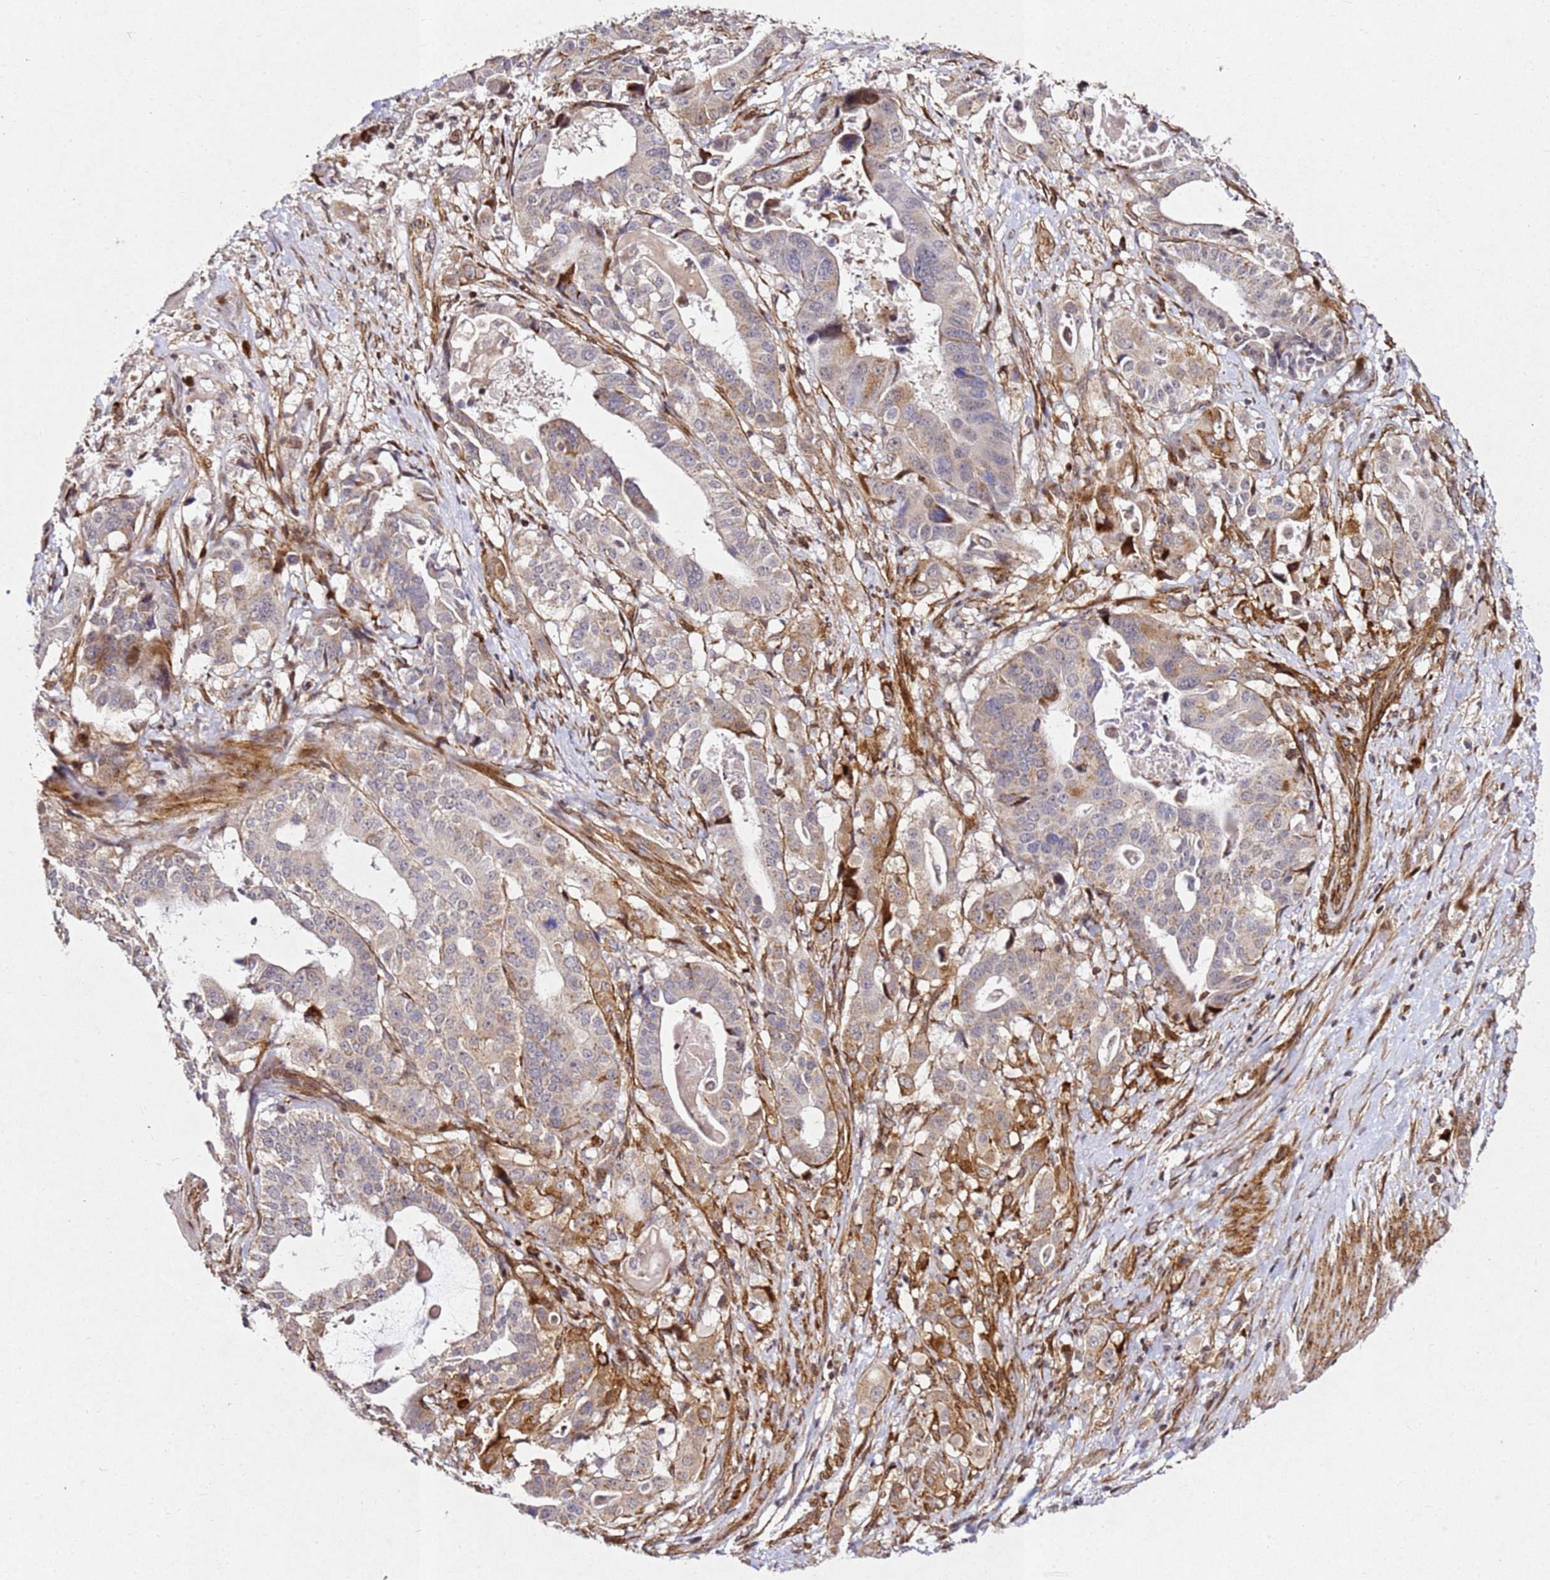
{"staining": {"intensity": "weak", "quantity": "25%-75%", "location": "cytoplasmic/membranous"}, "tissue": "stomach cancer", "cell_type": "Tumor cells", "image_type": "cancer", "snomed": [{"axis": "morphology", "description": "Adenocarcinoma, NOS"}, {"axis": "topography", "description": "Stomach"}], "caption": "A low amount of weak cytoplasmic/membranous expression is appreciated in about 25%-75% of tumor cells in stomach adenocarcinoma tissue. (Brightfield microscopy of DAB IHC at high magnification).", "gene": "ZNF296", "patient": {"sex": "male", "age": 48}}